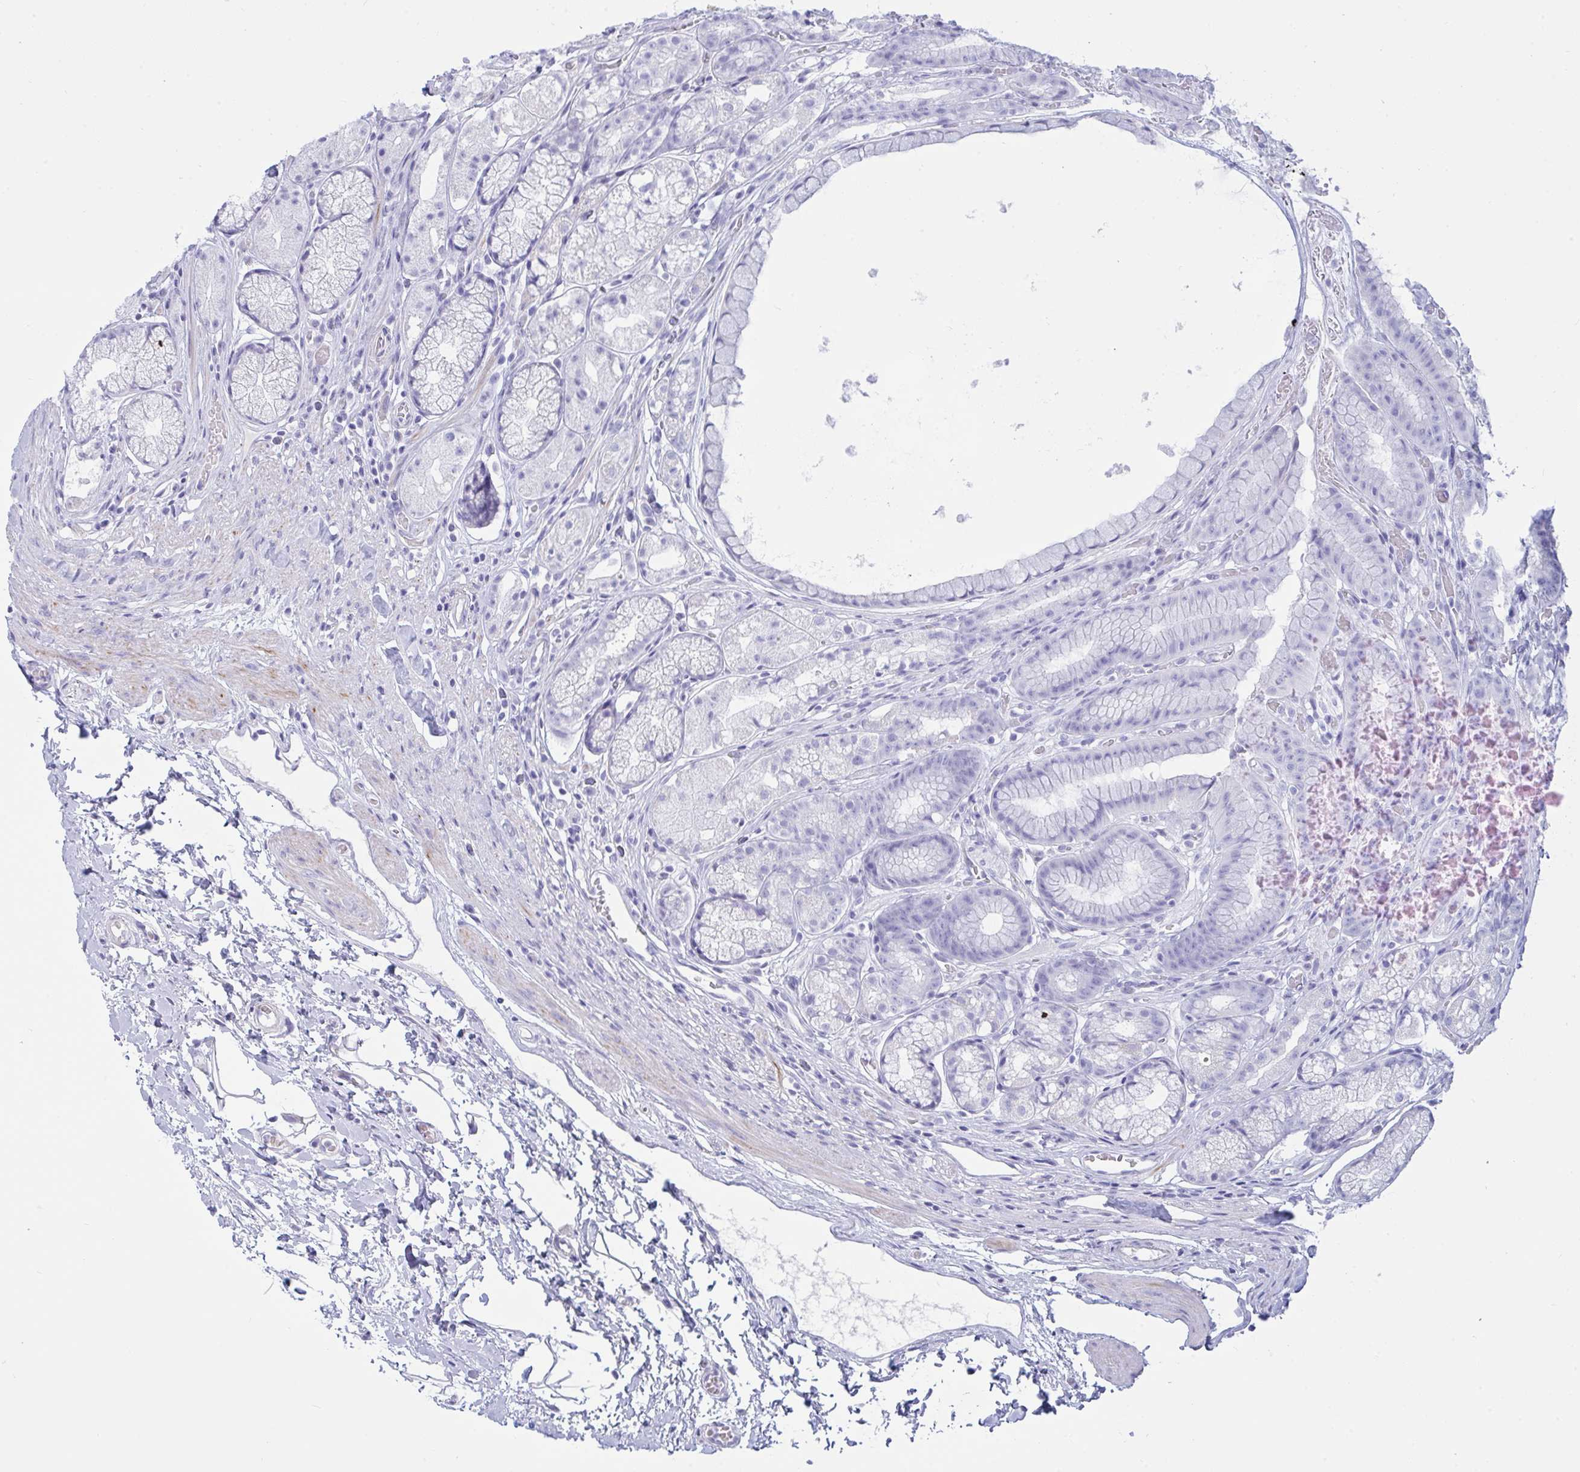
{"staining": {"intensity": "negative", "quantity": "none", "location": "none"}, "tissue": "stomach", "cell_type": "Glandular cells", "image_type": "normal", "snomed": [{"axis": "morphology", "description": "Normal tissue, NOS"}, {"axis": "topography", "description": "Smooth muscle"}, {"axis": "topography", "description": "Stomach"}], "caption": "High power microscopy micrograph of an immunohistochemistry (IHC) image of benign stomach, revealing no significant staining in glandular cells.", "gene": "OXLD1", "patient": {"sex": "male", "age": 70}}